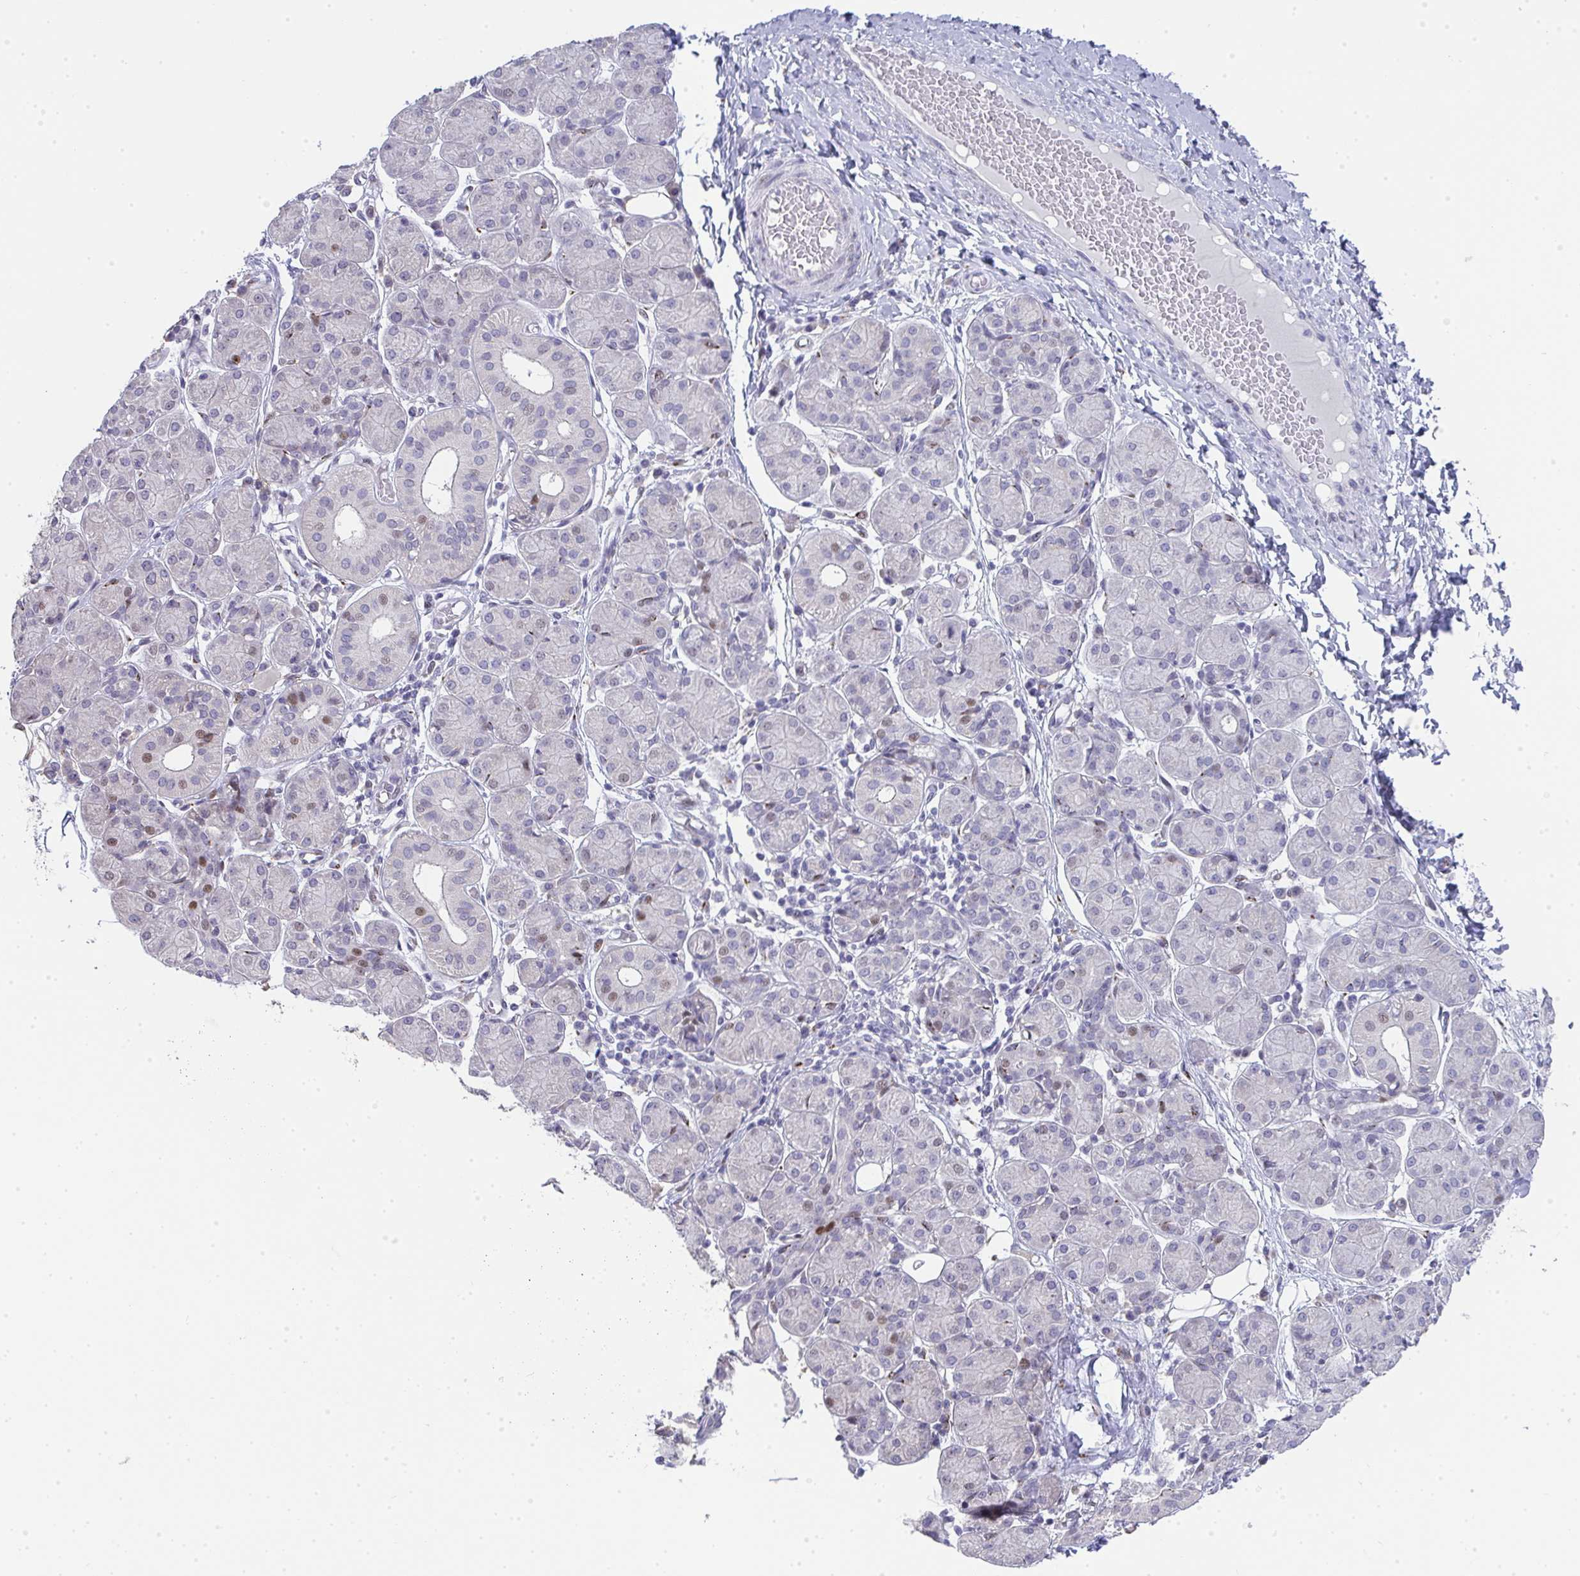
{"staining": {"intensity": "moderate", "quantity": "<25%", "location": "nuclear"}, "tissue": "salivary gland", "cell_type": "Glandular cells", "image_type": "normal", "snomed": [{"axis": "morphology", "description": "Normal tissue, NOS"}, {"axis": "morphology", "description": "Inflammation, NOS"}, {"axis": "topography", "description": "Lymph node"}, {"axis": "topography", "description": "Salivary gland"}], "caption": "A histopathology image of human salivary gland stained for a protein exhibits moderate nuclear brown staining in glandular cells.", "gene": "GALNT16", "patient": {"sex": "male", "age": 3}}